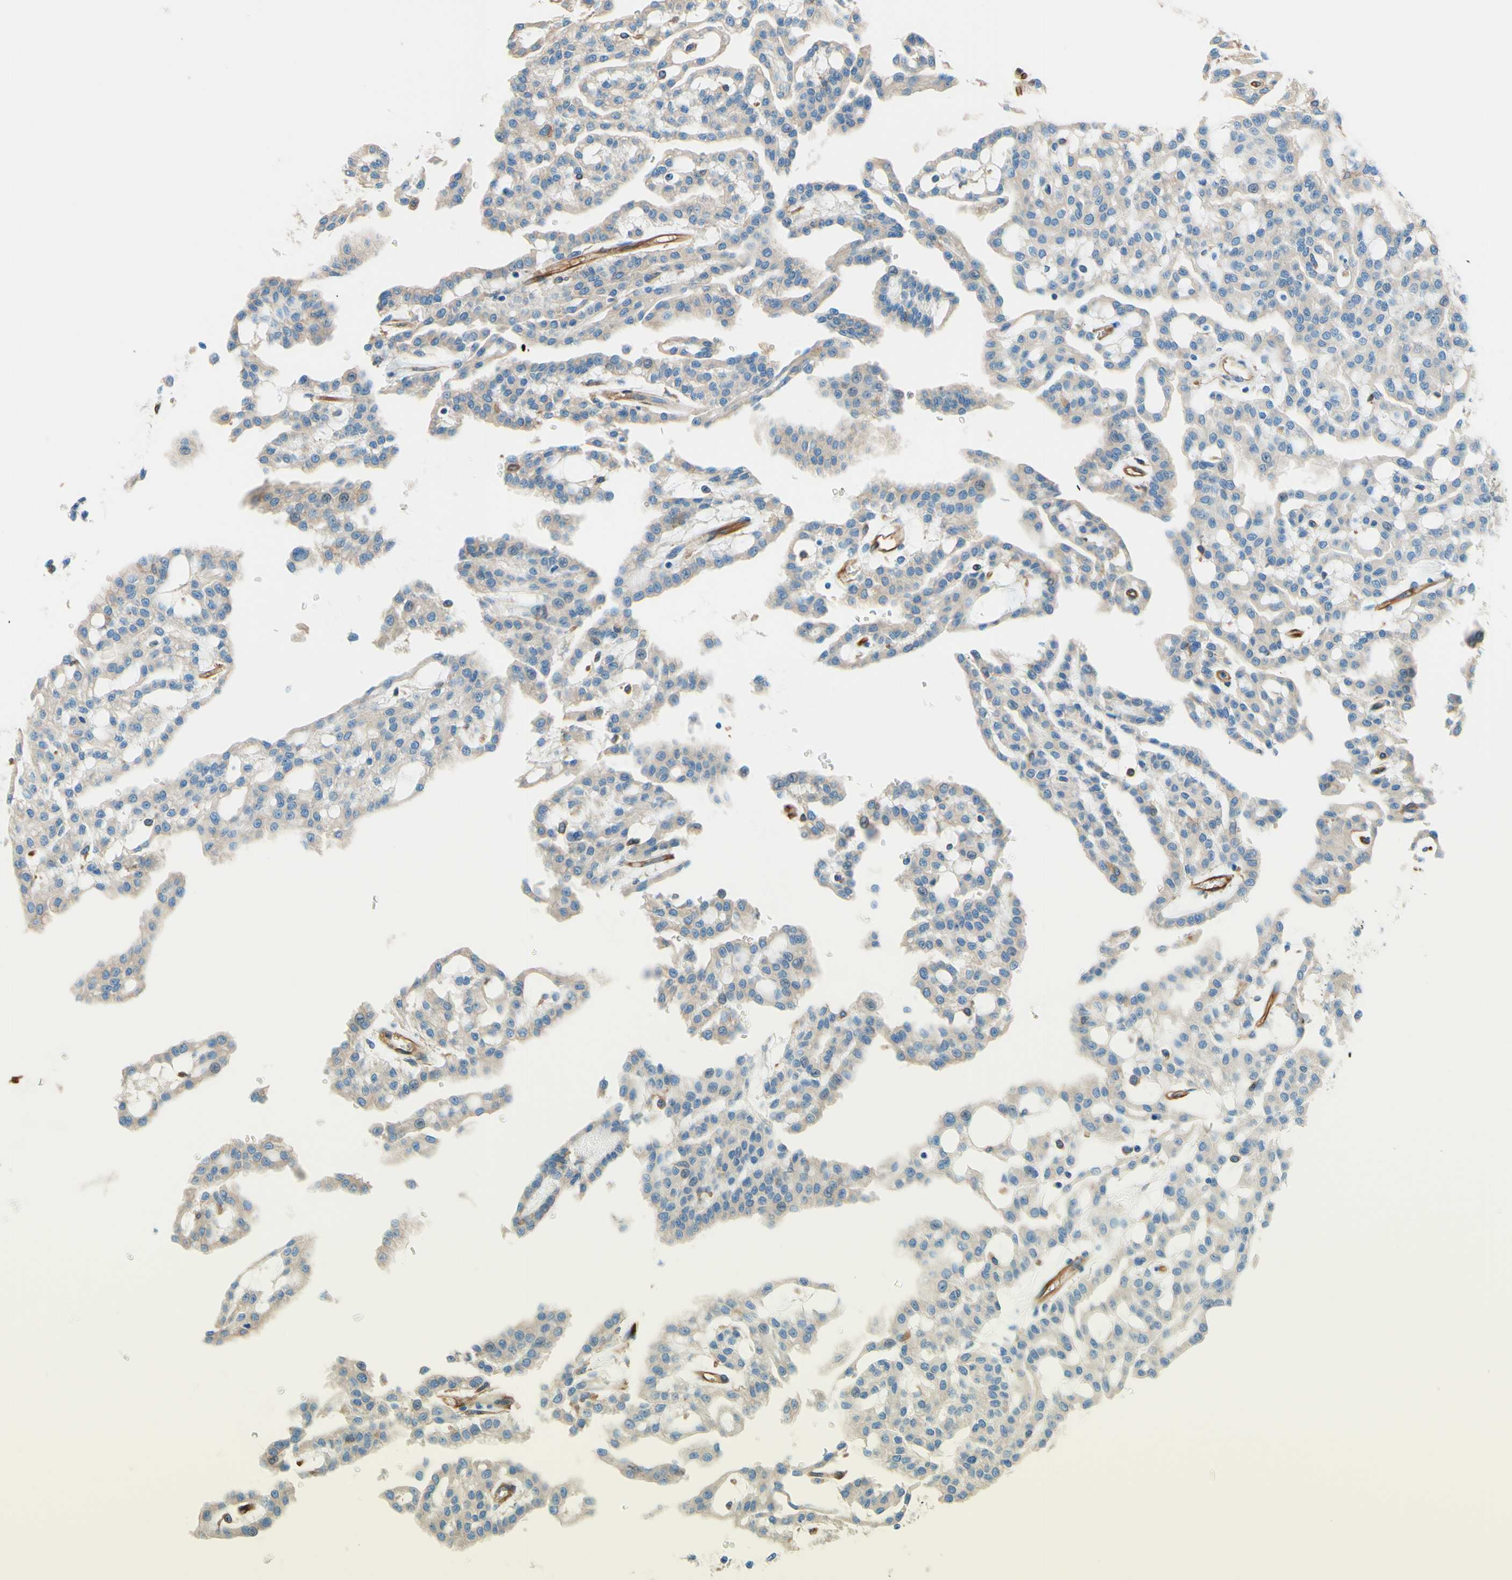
{"staining": {"intensity": "negative", "quantity": "none", "location": "none"}, "tissue": "renal cancer", "cell_type": "Tumor cells", "image_type": "cancer", "snomed": [{"axis": "morphology", "description": "Adenocarcinoma, NOS"}, {"axis": "topography", "description": "Kidney"}], "caption": "Immunohistochemical staining of renal cancer (adenocarcinoma) displays no significant staining in tumor cells. (DAB immunohistochemistry (IHC) visualized using brightfield microscopy, high magnification).", "gene": "DPYSL3", "patient": {"sex": "male", "age": 63}}